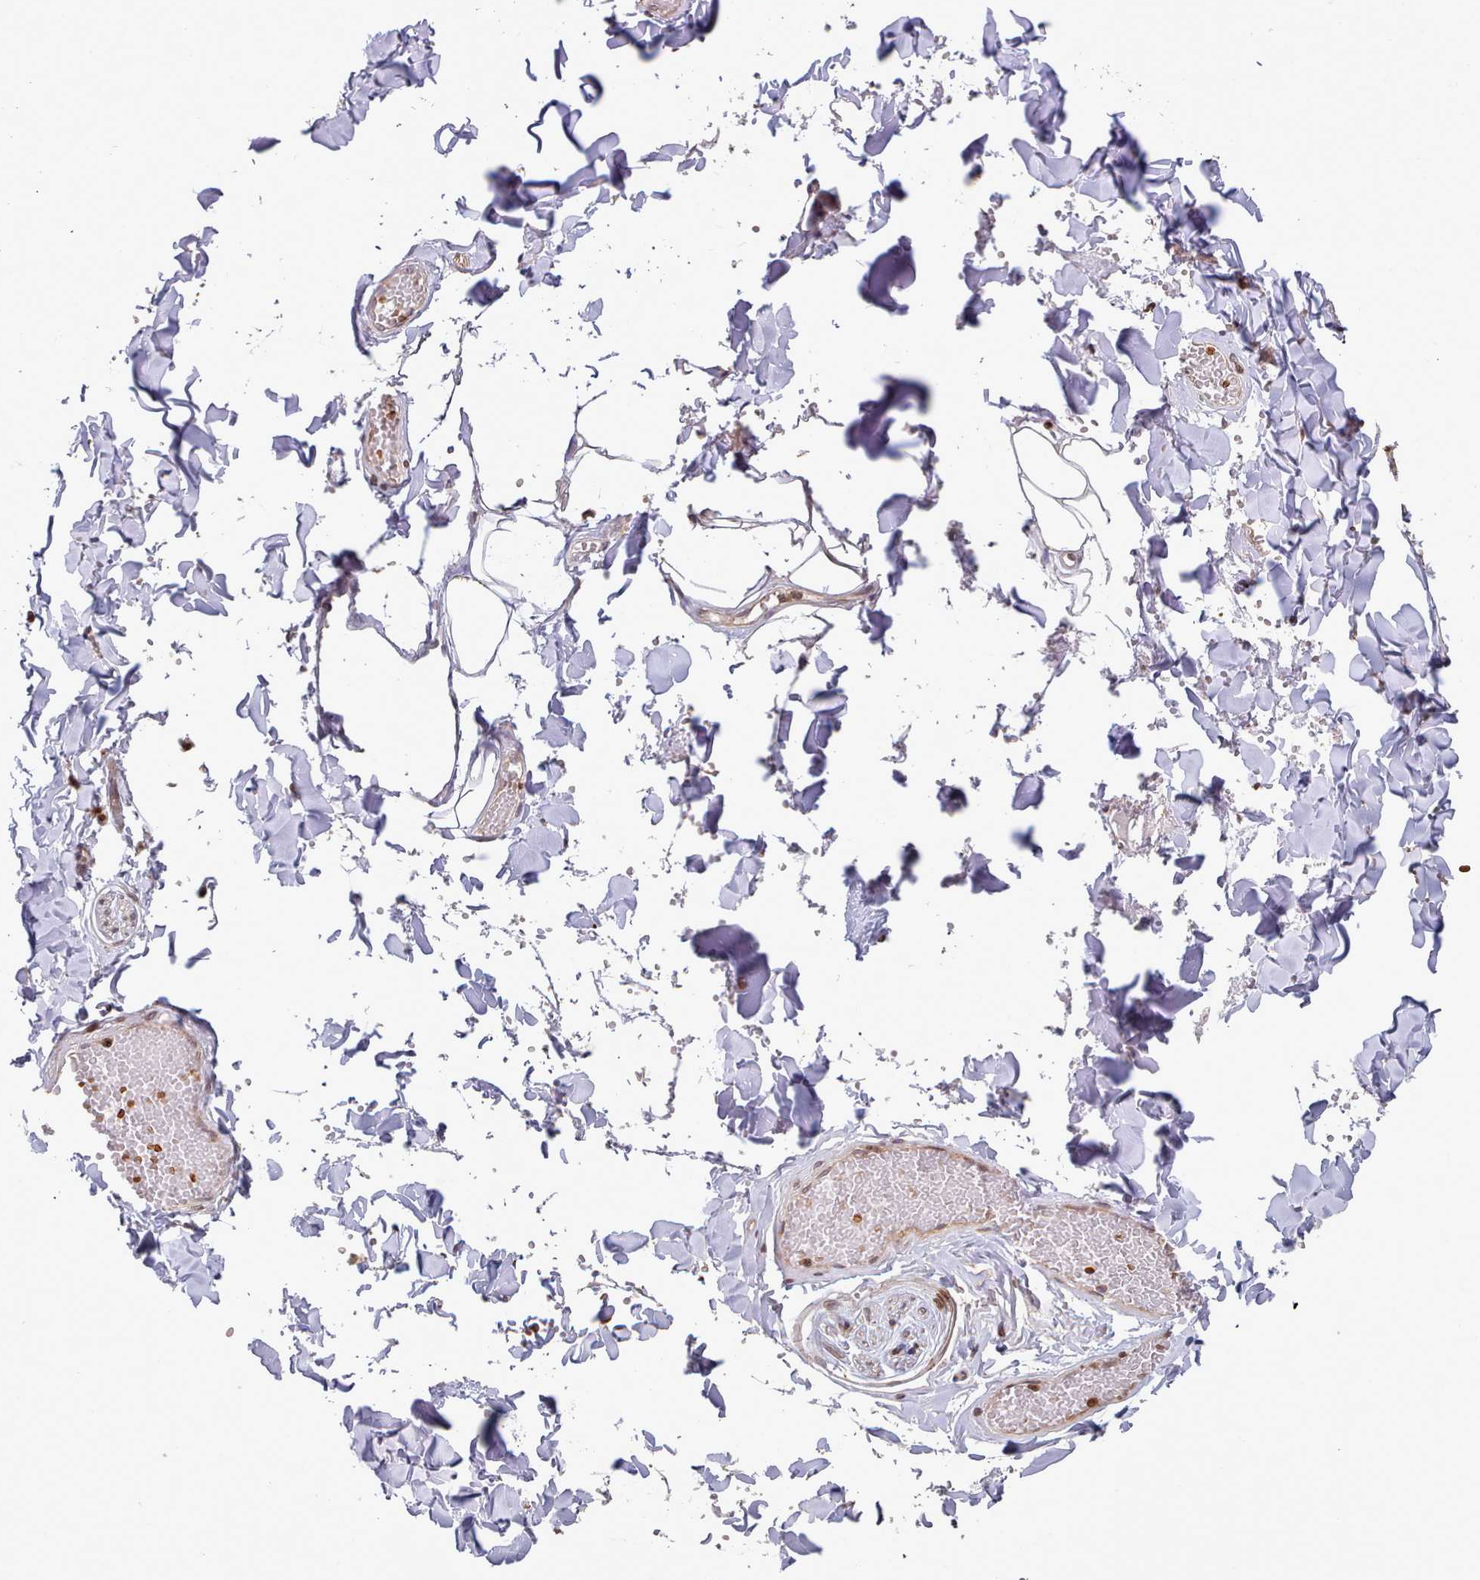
{"staining": {"intensity": "negative", "quantity": "none", "location": "none"}, "tissue": "adipose tissue", "cell_type": "Adipocytes", "image_type": "normal", "snomed": [{"axis": "morphology", "description": "Normal tissue, NOS"}, {"axis": "topography", "description": "Salivary gland"}, {"axis": "topography", "description": "Peripheral nerve tissue"}], "caption": "Adipose tissue stained for a protein using immunohistochemistry exhibits no staining adipocytes.", "gene": "TOR1AIP1", "patient": {"sex": "male", "age": 38}}